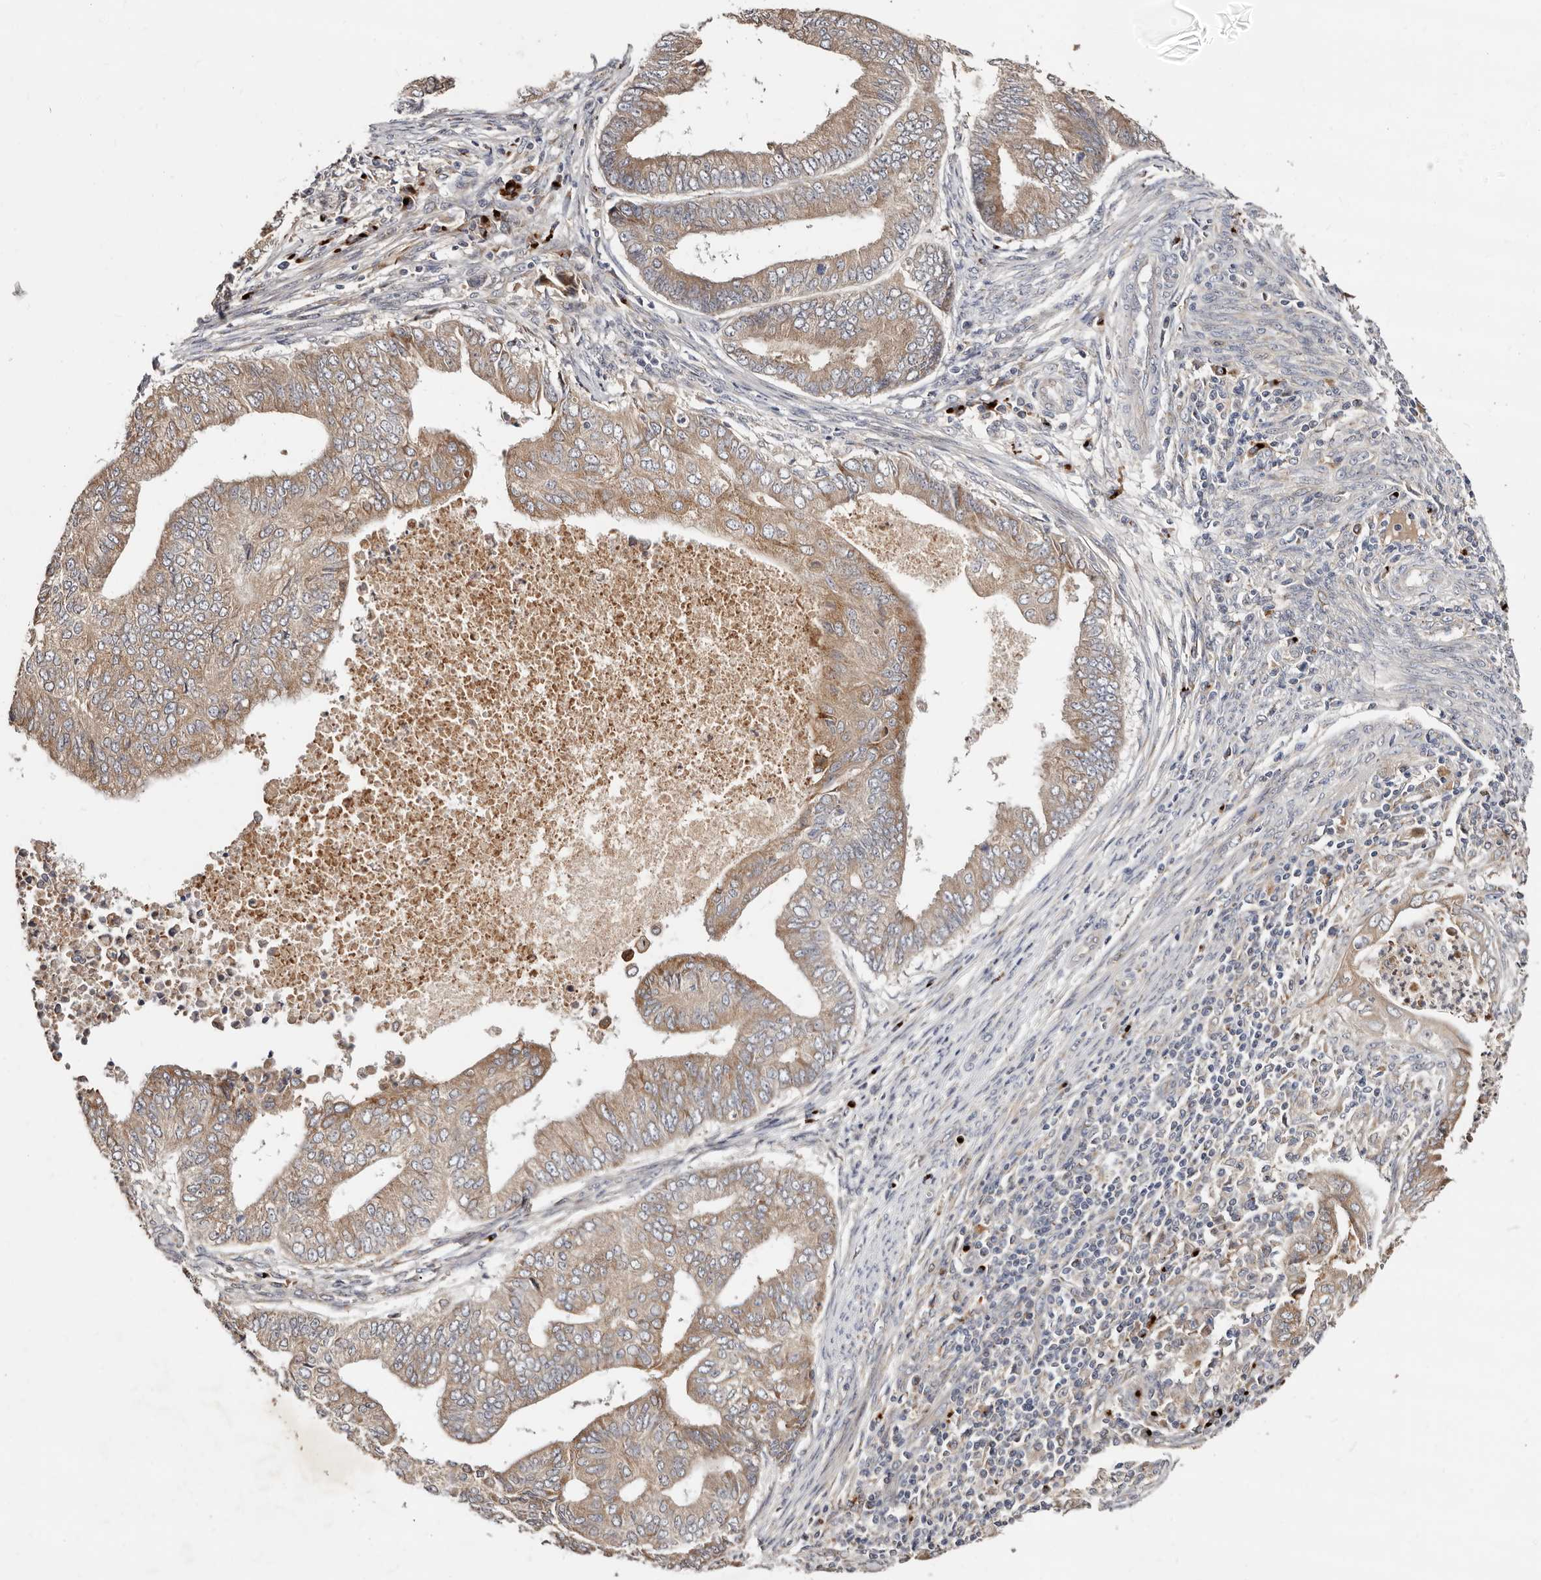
{"staining": {"intensity": "moderate", "quantity": ">75%", "location": "cytoplasmic/membranous"}, "tissue": "endometrial cancer", "cell_type": "Tumor cells", "image_type": "cancer", "snomed": [{"axis": "morphology", "description": "Polyp, NOS"}, {"axis": "morphology", "description": "Adenocarcinoma, NOS"}, {"axis": "morphology", "description": "Adenoma, NOS"}, {"axis": "topography", "description": "Endometrium"}], "caption": "IHC (DAB) staining of human endometrial cancer (adenoma) demonstrates moderate cytoplasmic/membranous protein staining in about >75% of tumor cells.", "gene": "DACT2", "patient": {"sex": "female", "age": 79}}